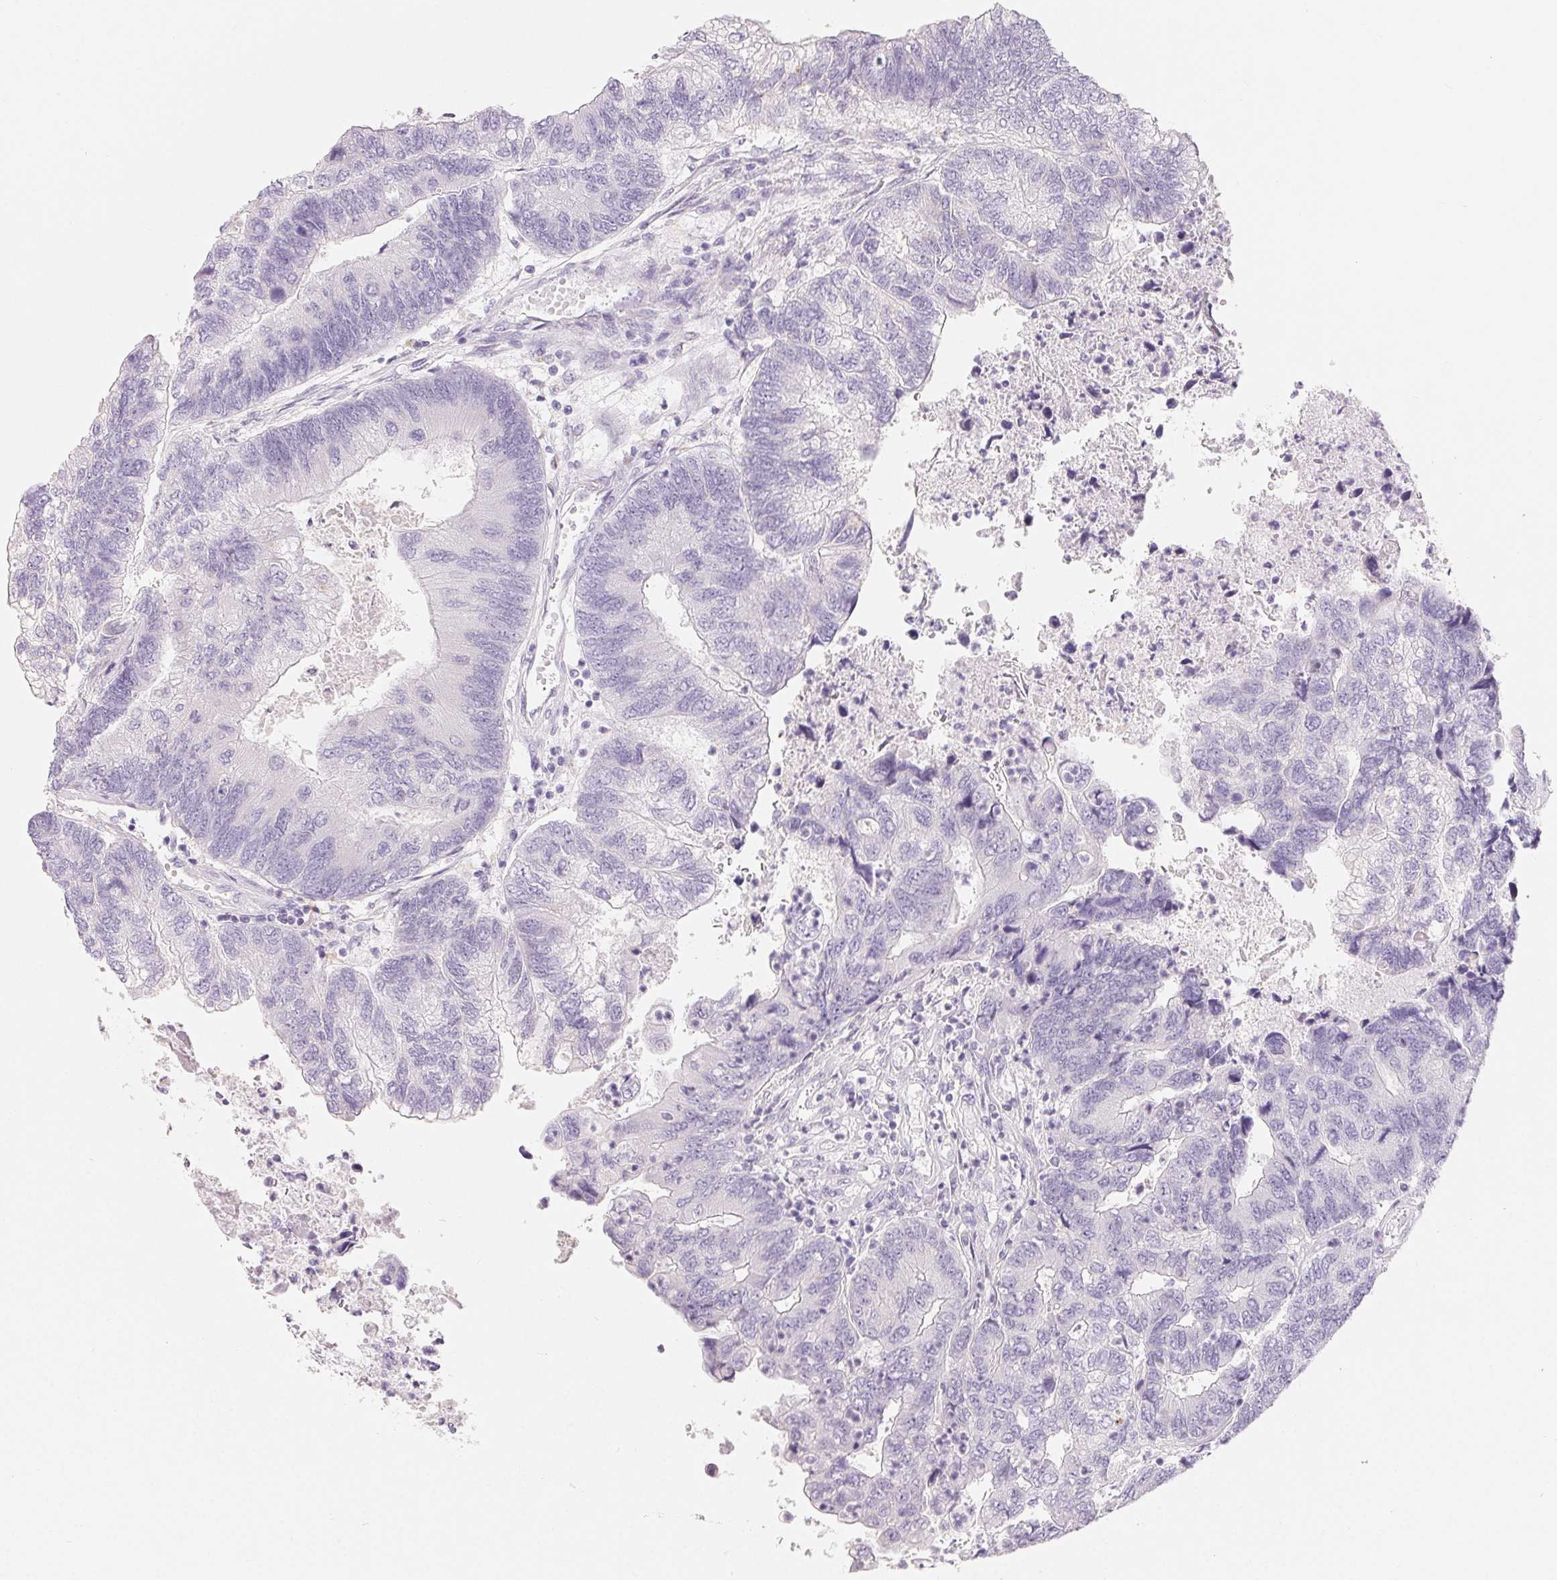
{"staining": {"intensity": "negative", "quantity": "none", "location": "none"}, "tissue": "colorectal cancer", "cell_type": "Tumor cells", "image_type": "cancer", "snomed": [{"axis": "morphology", "description": "Adenocarcinoma, NOS"}, {"axis": "topography", "description": "Colon"}], "caption": "Protein analysis of colorectal cancer shows no significant expression in tumor cells.", "gene": "SPACA5B", "patient": {"sex": "female", "age": 67}}